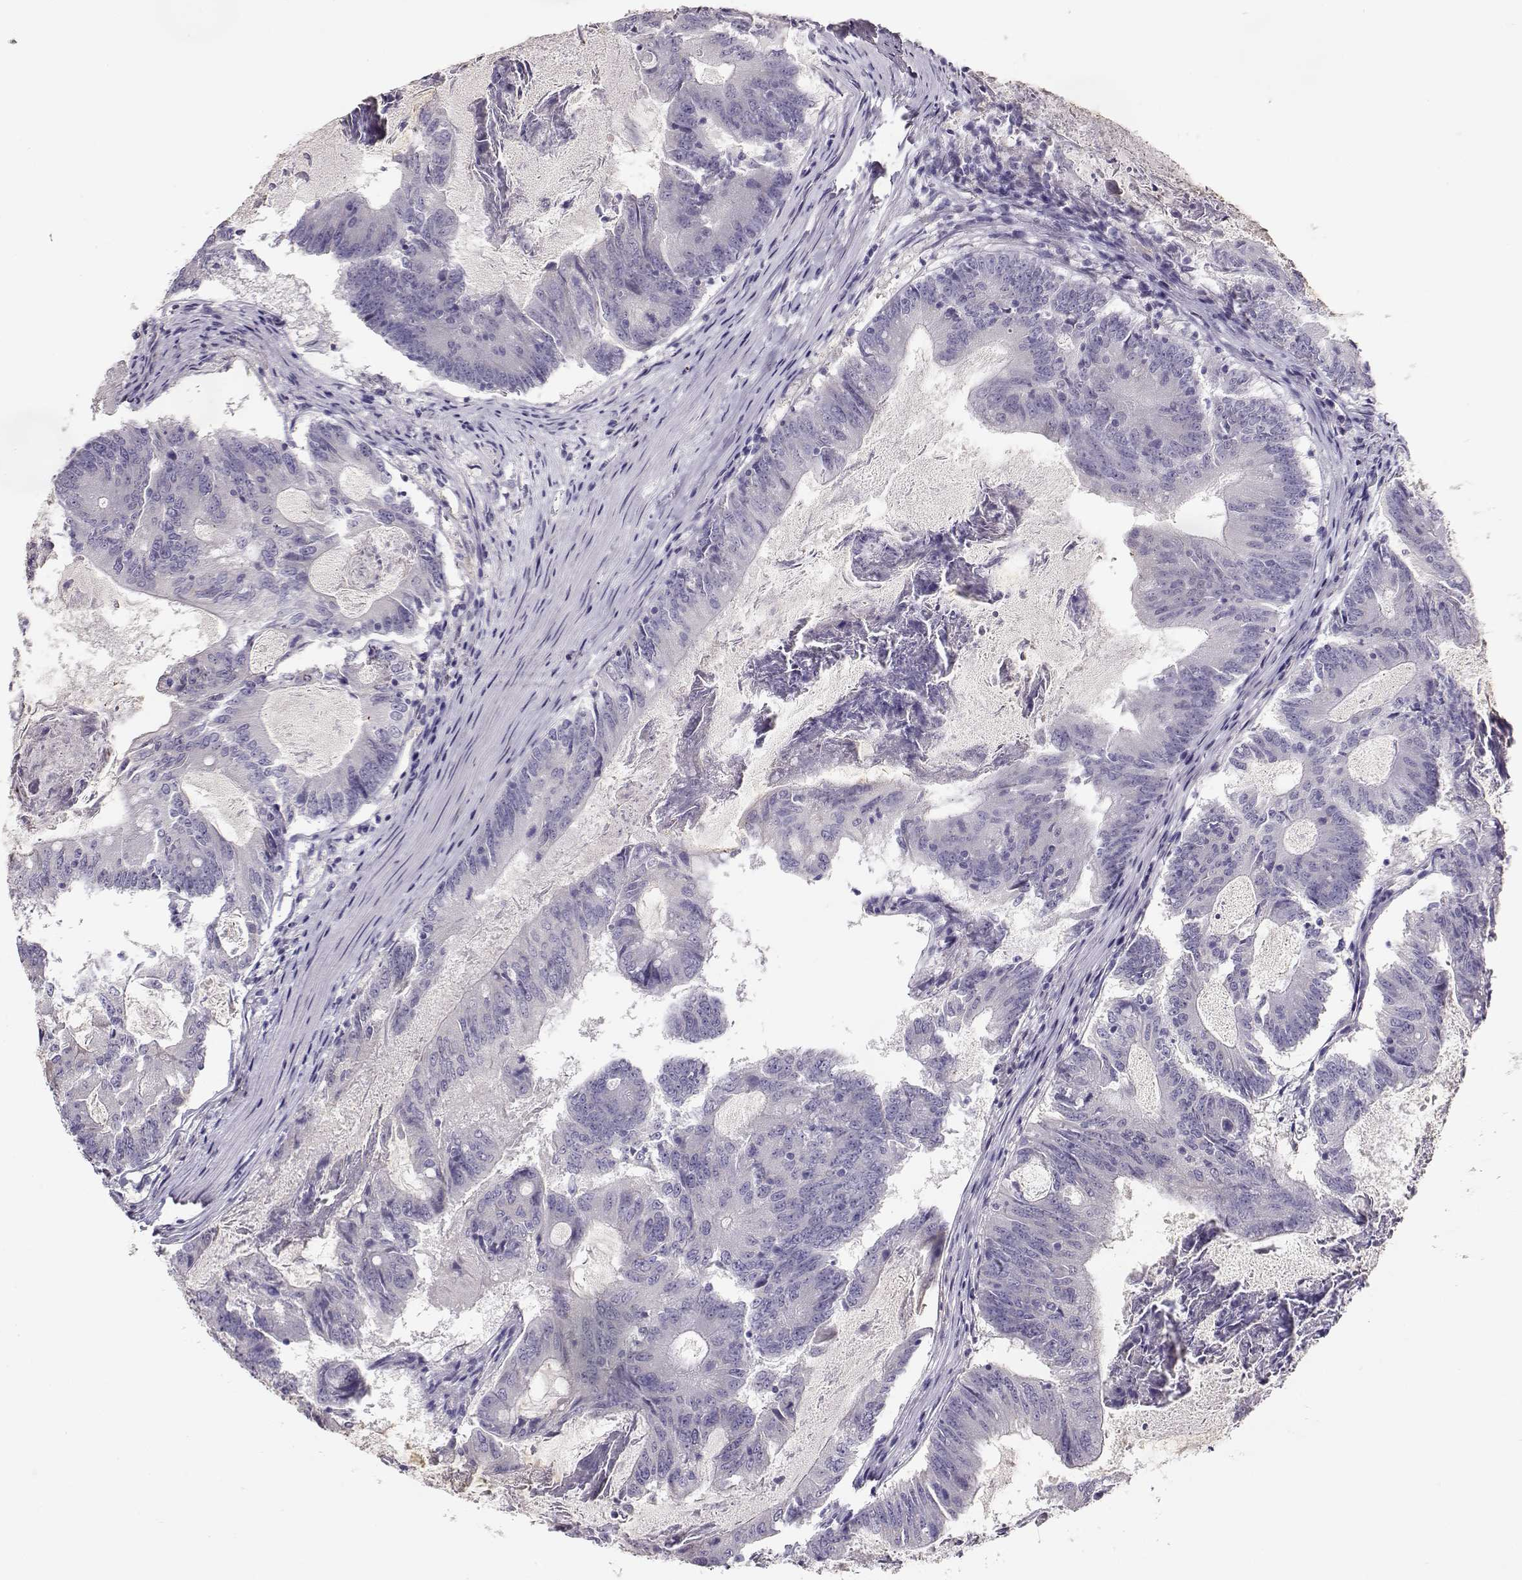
{"staining": {"intensity": "negative", "quantity": "none", "location": "none"}, "tissue": "colorectal cancer", "cell_type": "Tumor cells", "image_type": "cancer", "snomed": [{"axis": "morphology", "description": "Adenocarcinoma, NOS"}, {"axis": "topography", "description": "Colon"}], "caption": "Immunohistochemistry photomicrograph of human colorectal adenocarcinoma stained for a protein (brown), which exhibits no staining in tumor cells. (Immunohistochemistry, brightfield microscopy, high magnification).", "gene": "GLIPR1L2", "patient": {"sex": "female", "age": 70}}